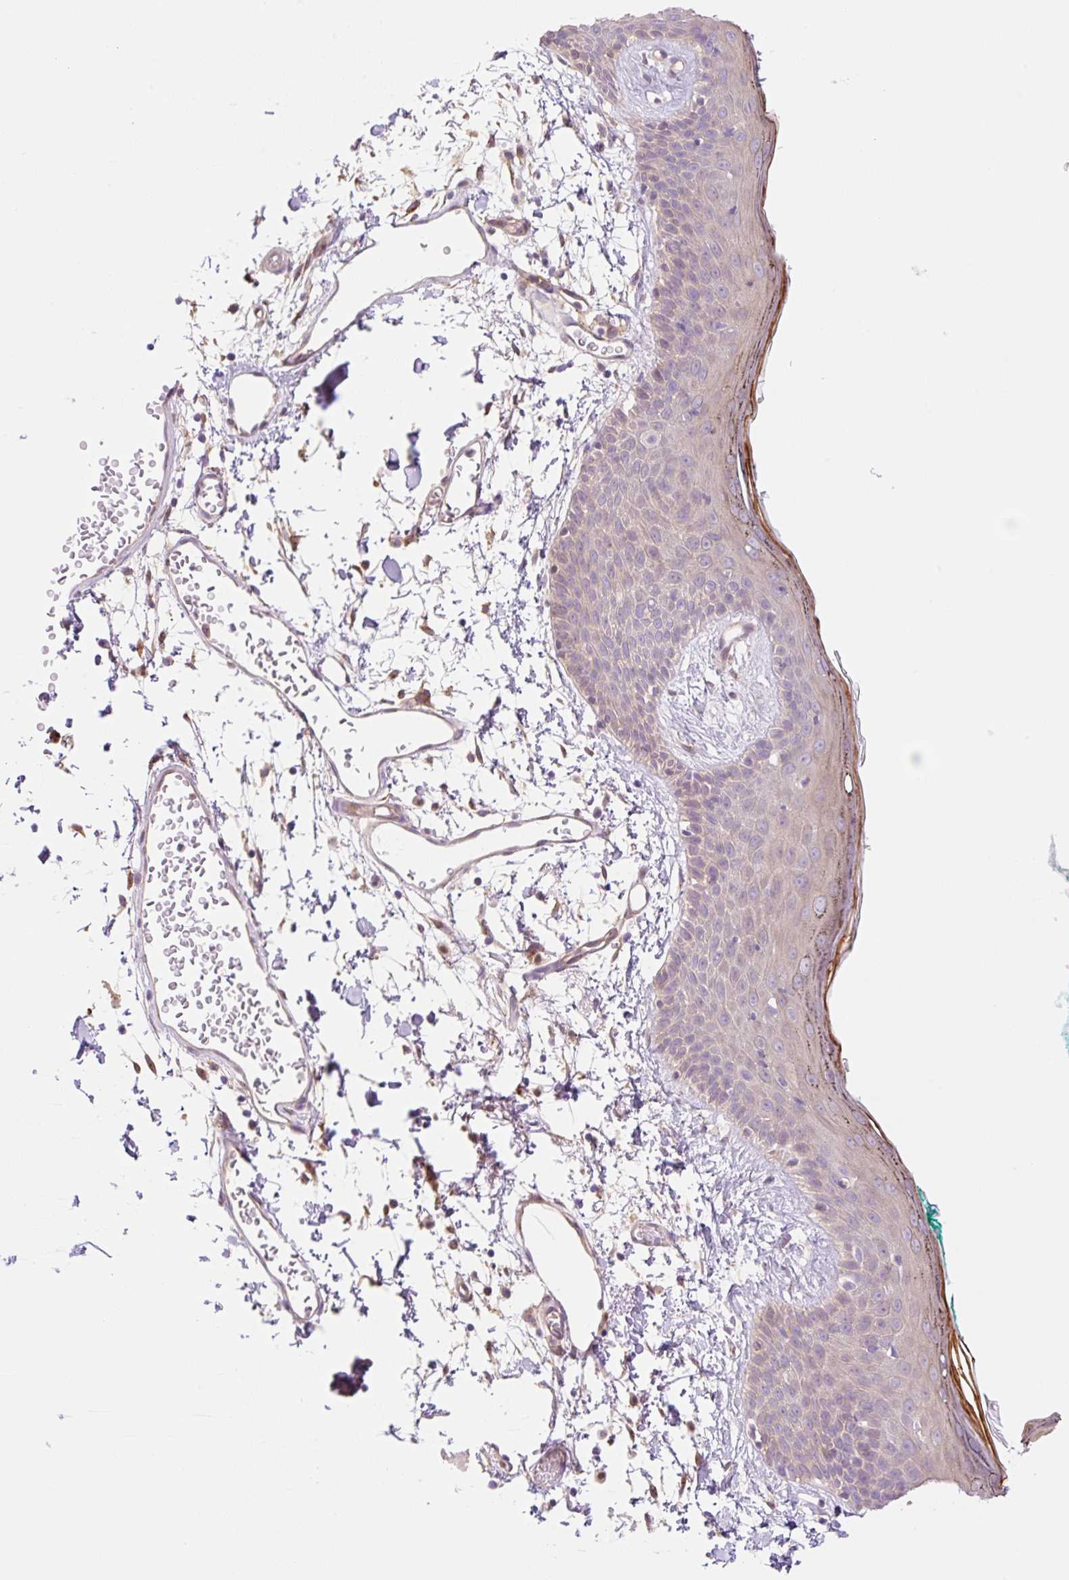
{"staining": {"intensity": "weak", "quantity": ">75%", "location": "cytoplasmic/membranous"}, "tissue": "skin", "cell_type": "Fibroblasts", "image_type": "normal", "snomed": [{"axis": "morphology", "description": "Normal tissue, NOS"}, {"axis": "topography", "description": "Skin"}], "caption": "Unremarkable skin exhibits weak cytoplasmic/membranous expression in approximately >75% of fibroblasts, visualized by immunohistochemistry.", "gene": "NLRP5", "patient": {"sex": "male", "age": 79}}